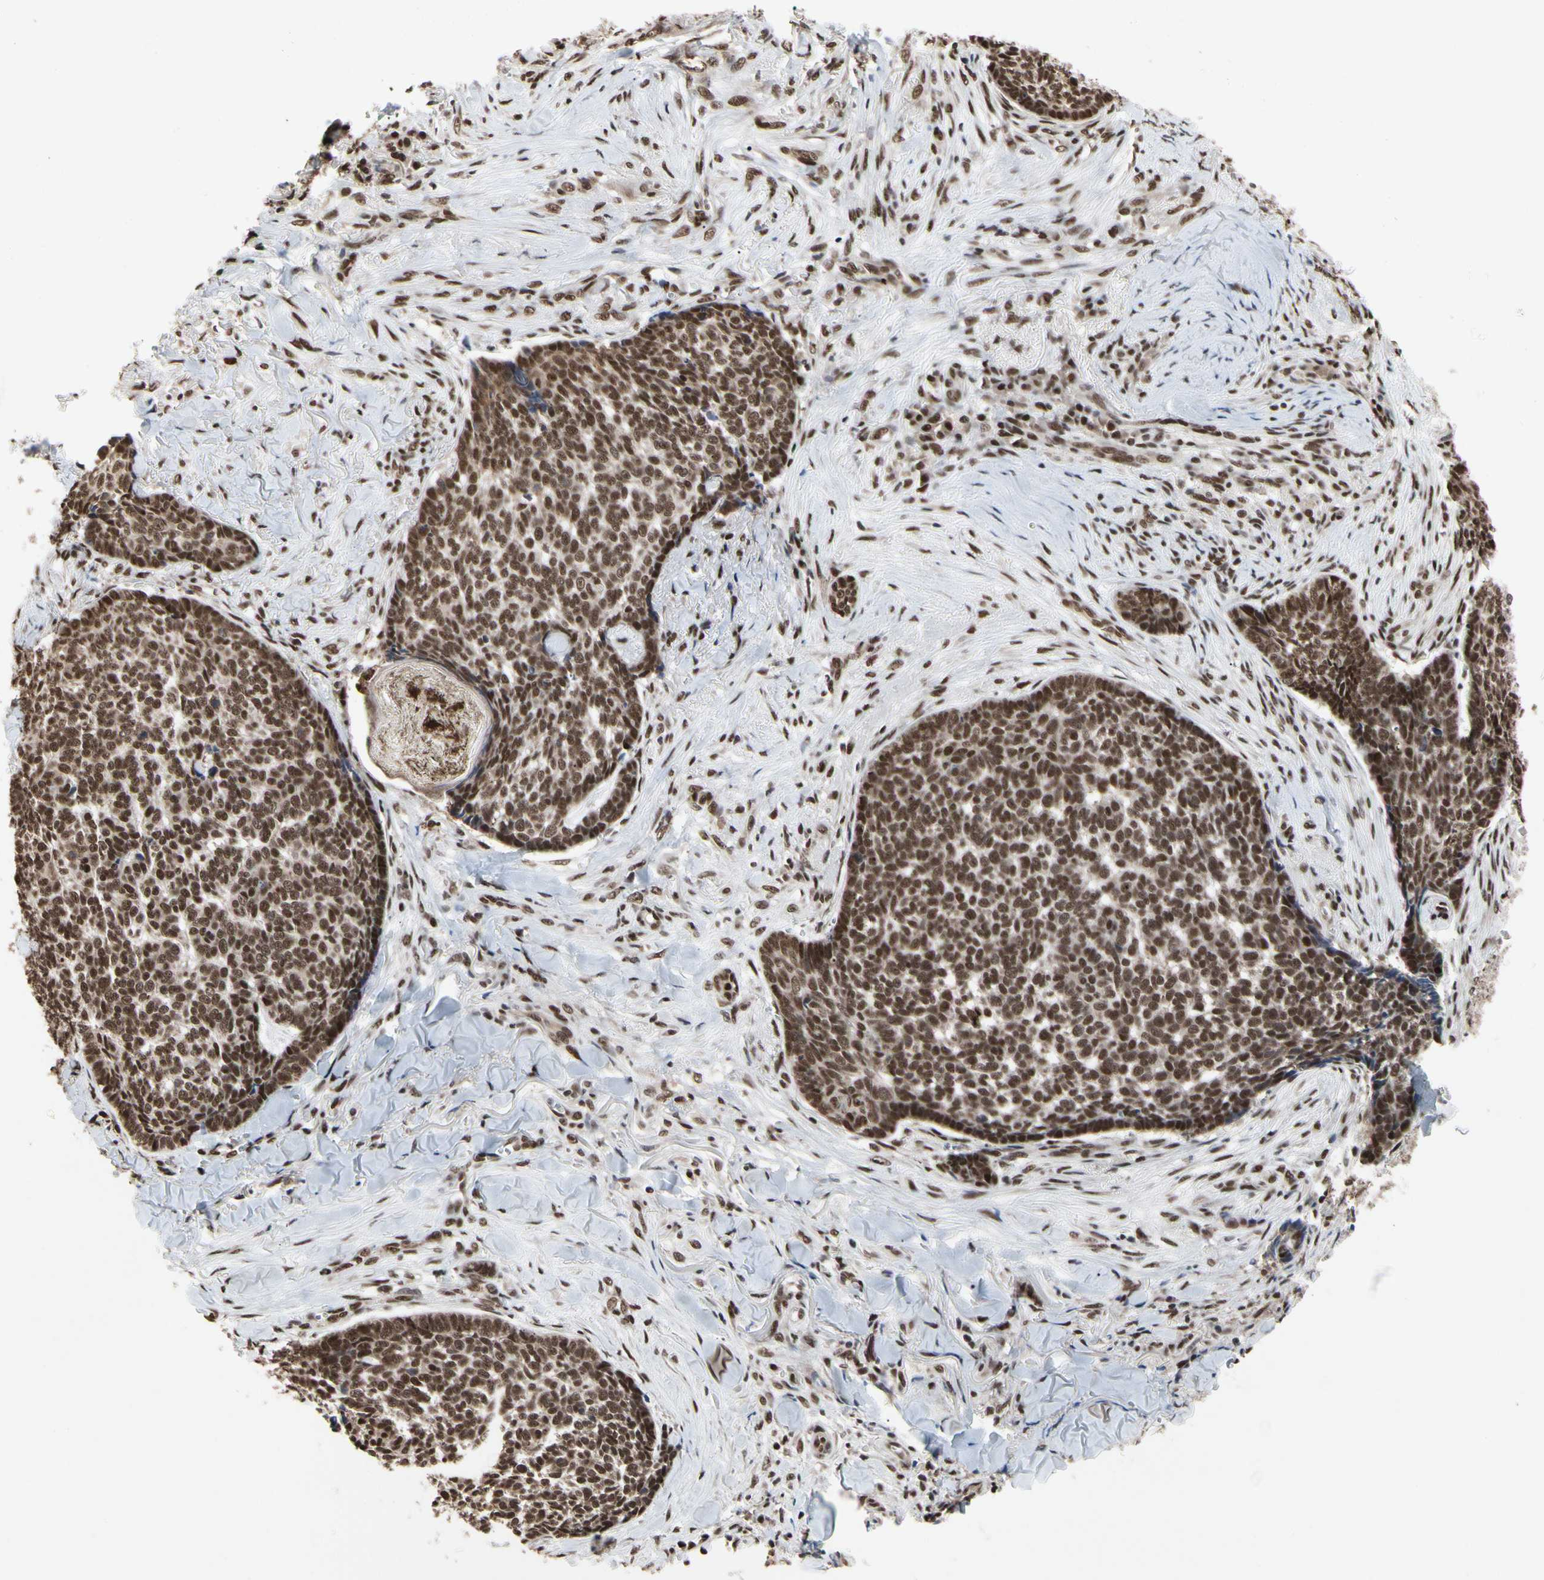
{"staining": {"intensity": "moderate", "quantity": ">75%", "location": "nuclear"}, "tissue": "skin cancer", "cell_type": "Tumor cells", "image_type": "cancer", "snomed": [{"axis": "morphology", "description": "Basal cell carcinoma"}, {"axis": "topography", "description": "Skin"}], "caption": "Immunohistochemical staining of skin basal cell carcinoma displays moderate nuclear protein expression in about >75% of tumor cells.", "gene": "FAM98B", "patient": {"sex": "male", "age": 84}}